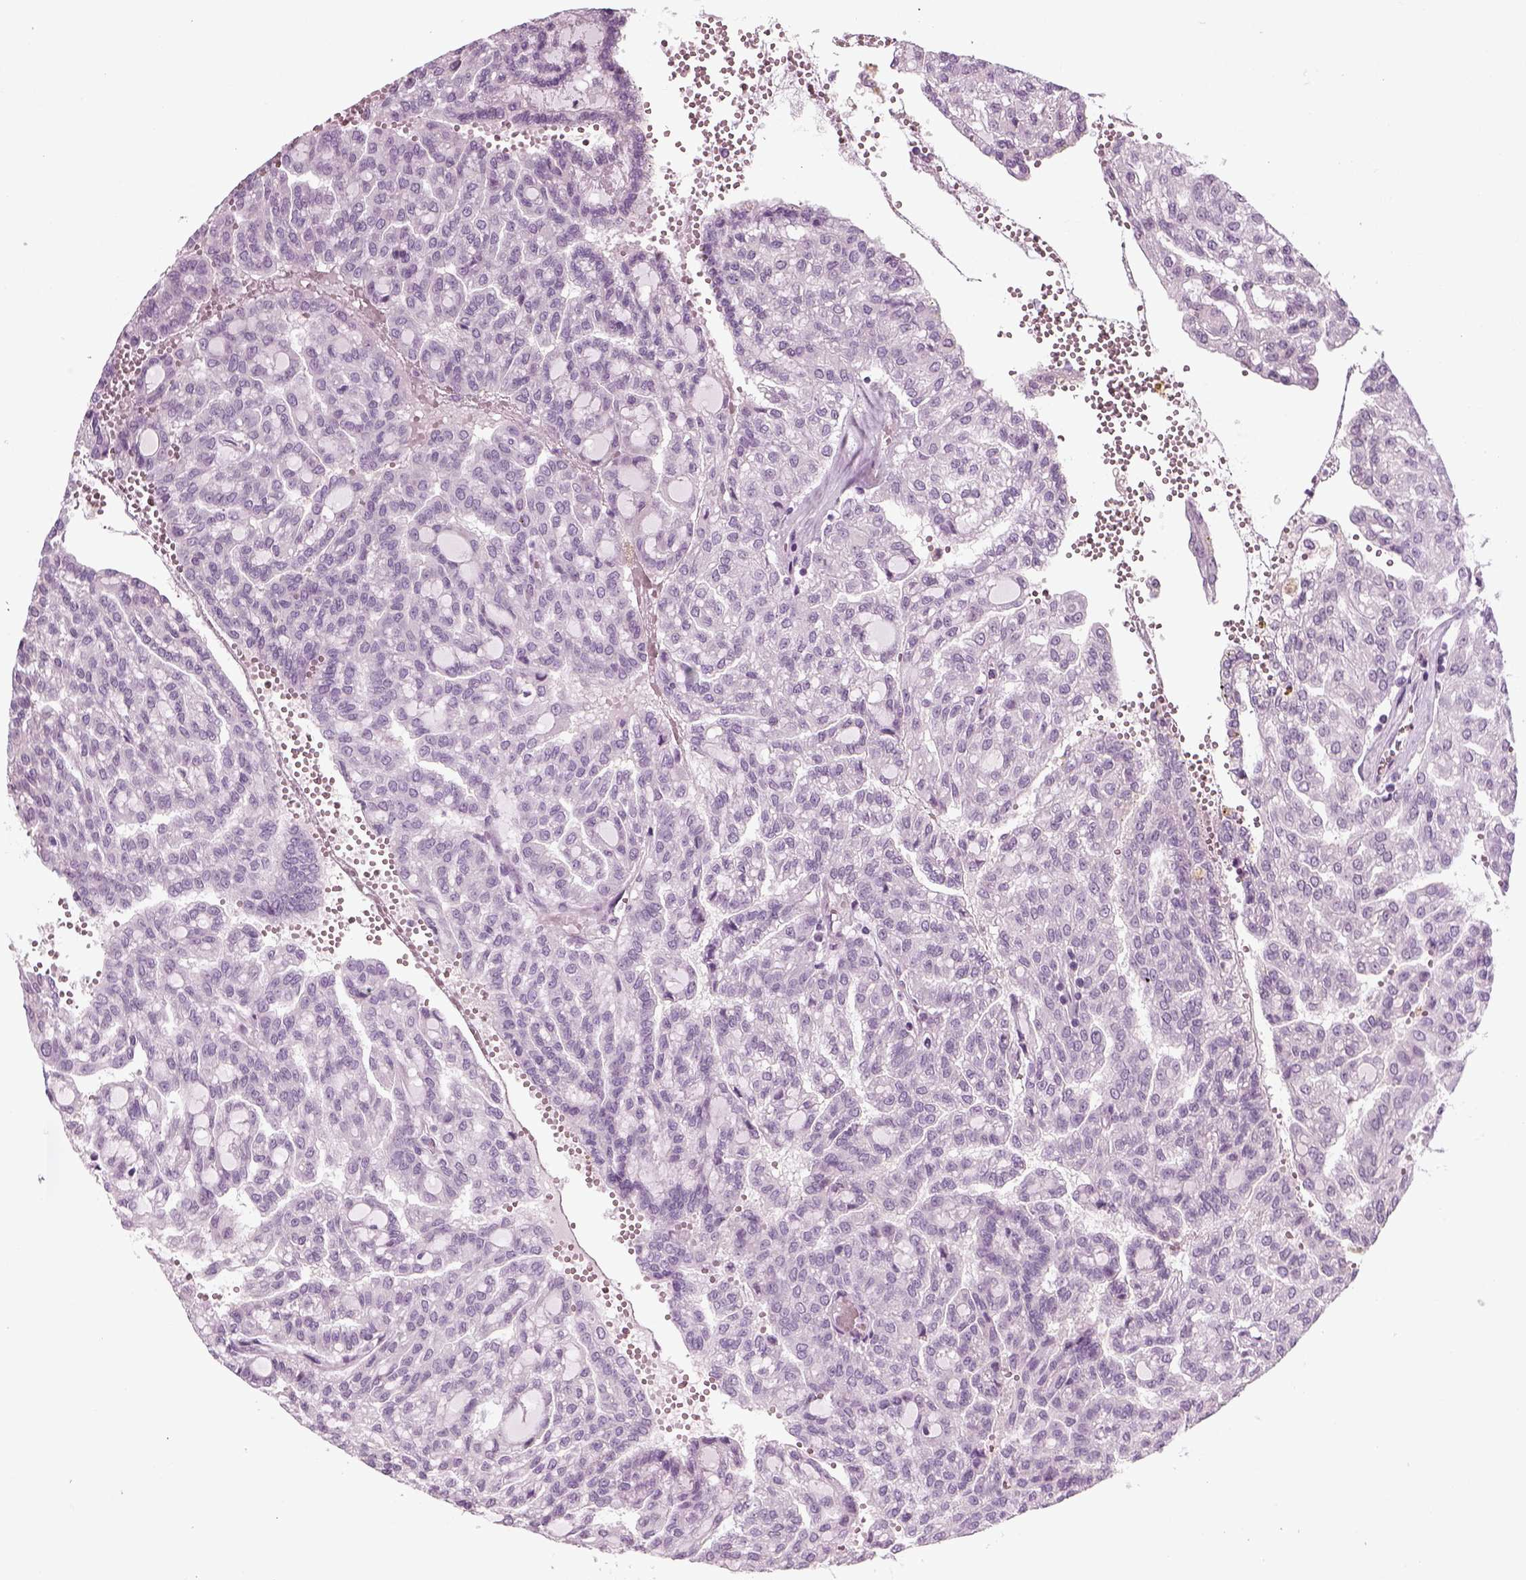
{"staining": {"intensity": "negative", "quantity": "none", "location": "none"}, "tissue": "renal cancer", "cell_type": "Tumor cells", "image_type": "cancer", "snomed": [{"axis": "morphology", "description": "Adenocarcinoma, NOS"}, {"axis": "topography", "description": "Kidney"}], "caption": "IHC of human adenocarcinoma (renal) shows no staining in tumor cells. The staining is performed using DAB brown chromogen with nuclei counter-stained in using hematoxylin.", "gene": "KRT75", "patient": {"sex": "male", "age": 63}}